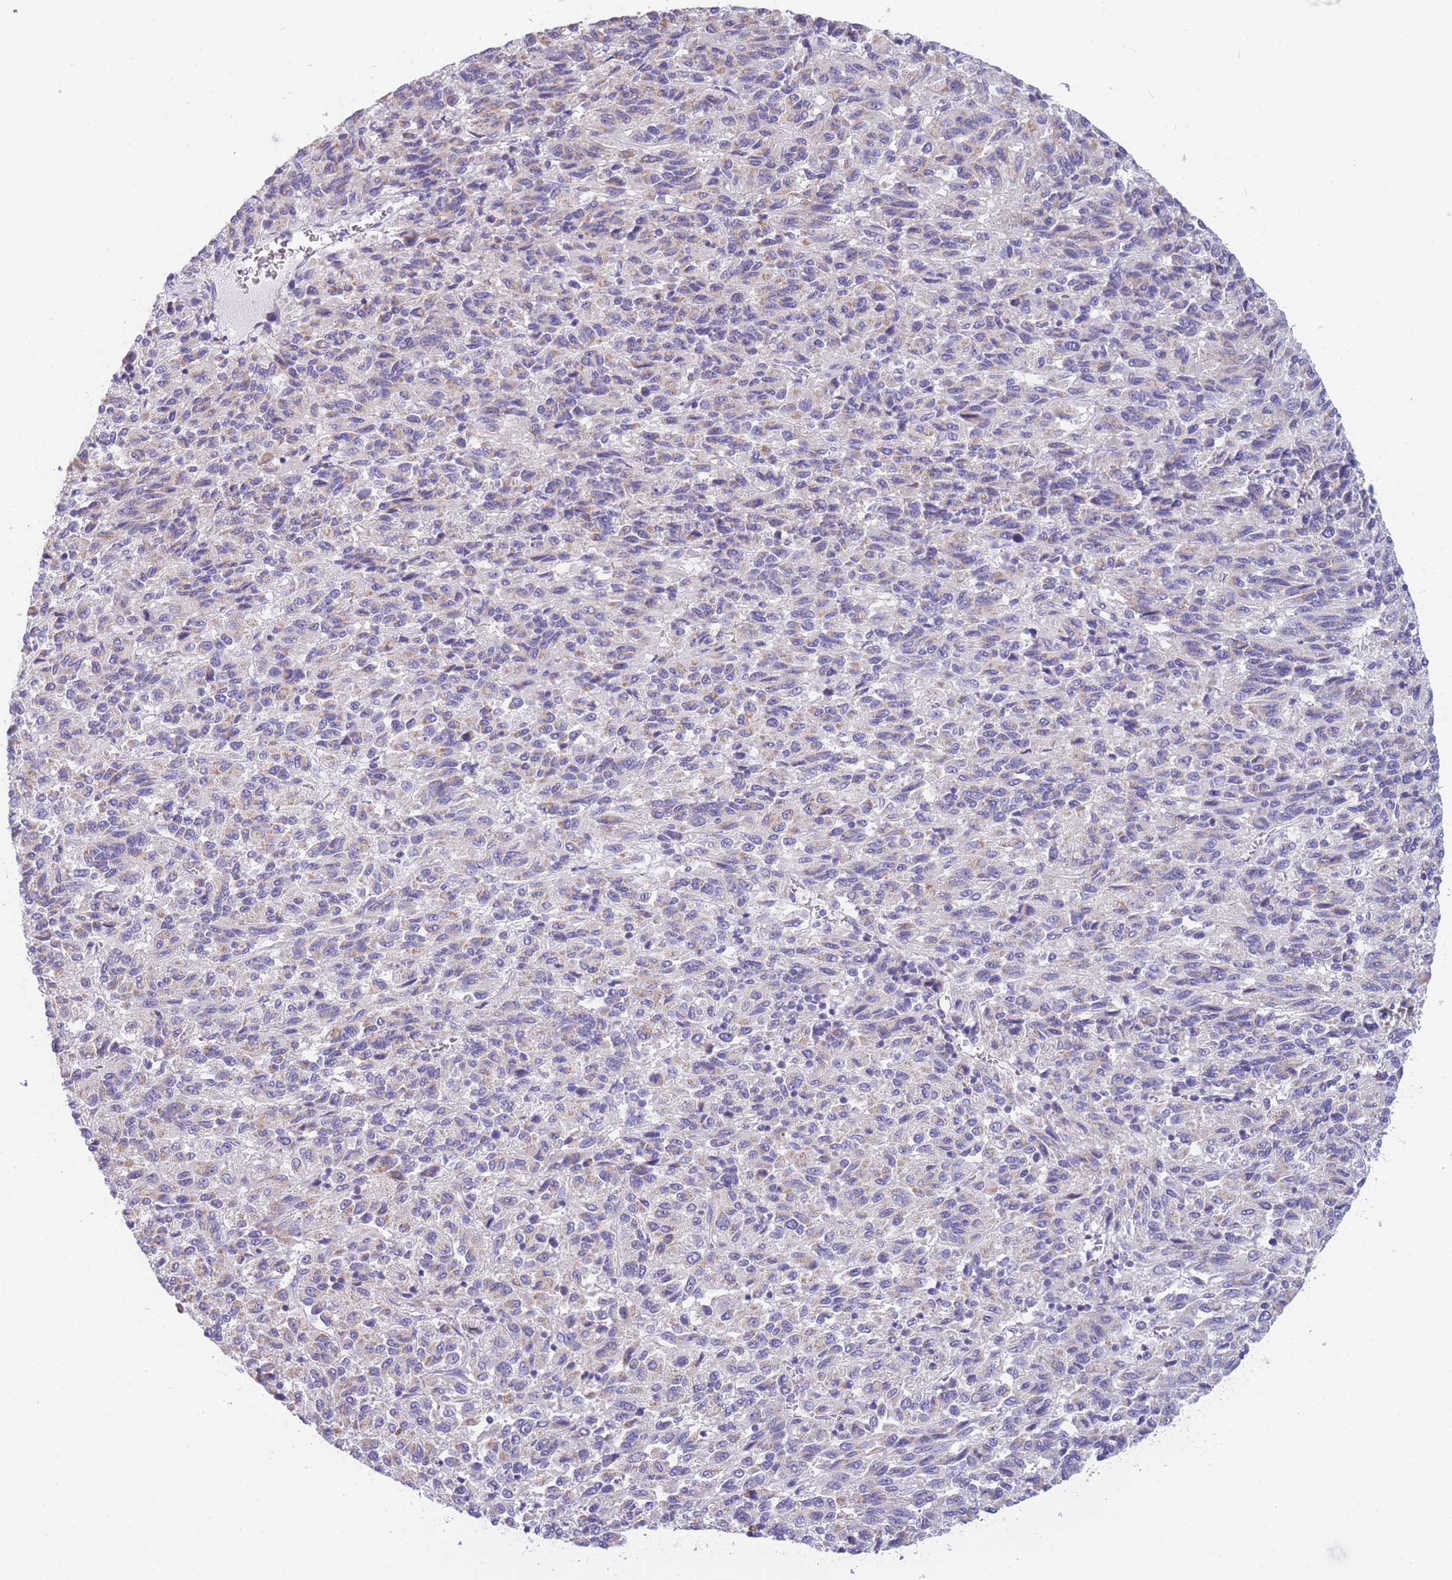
{"staining": {"intensity": "weak", "quantity": "<25%", "location": "cytoplasmic/membranous"}, "tissue": "melanoma", "cell_type": "Tumor cells", "image_type": "cancer", "snomed": [{"axis": "morphology", "description": "Malignant melanoma, Metastatic site"}, {"axis": "topography", "description": "Lung"}], "caption": "Tumor cells show no significant protein positivity in melanoma.", "gene": "DHRS11", "patient": {"sex": "male", "age": 64}}